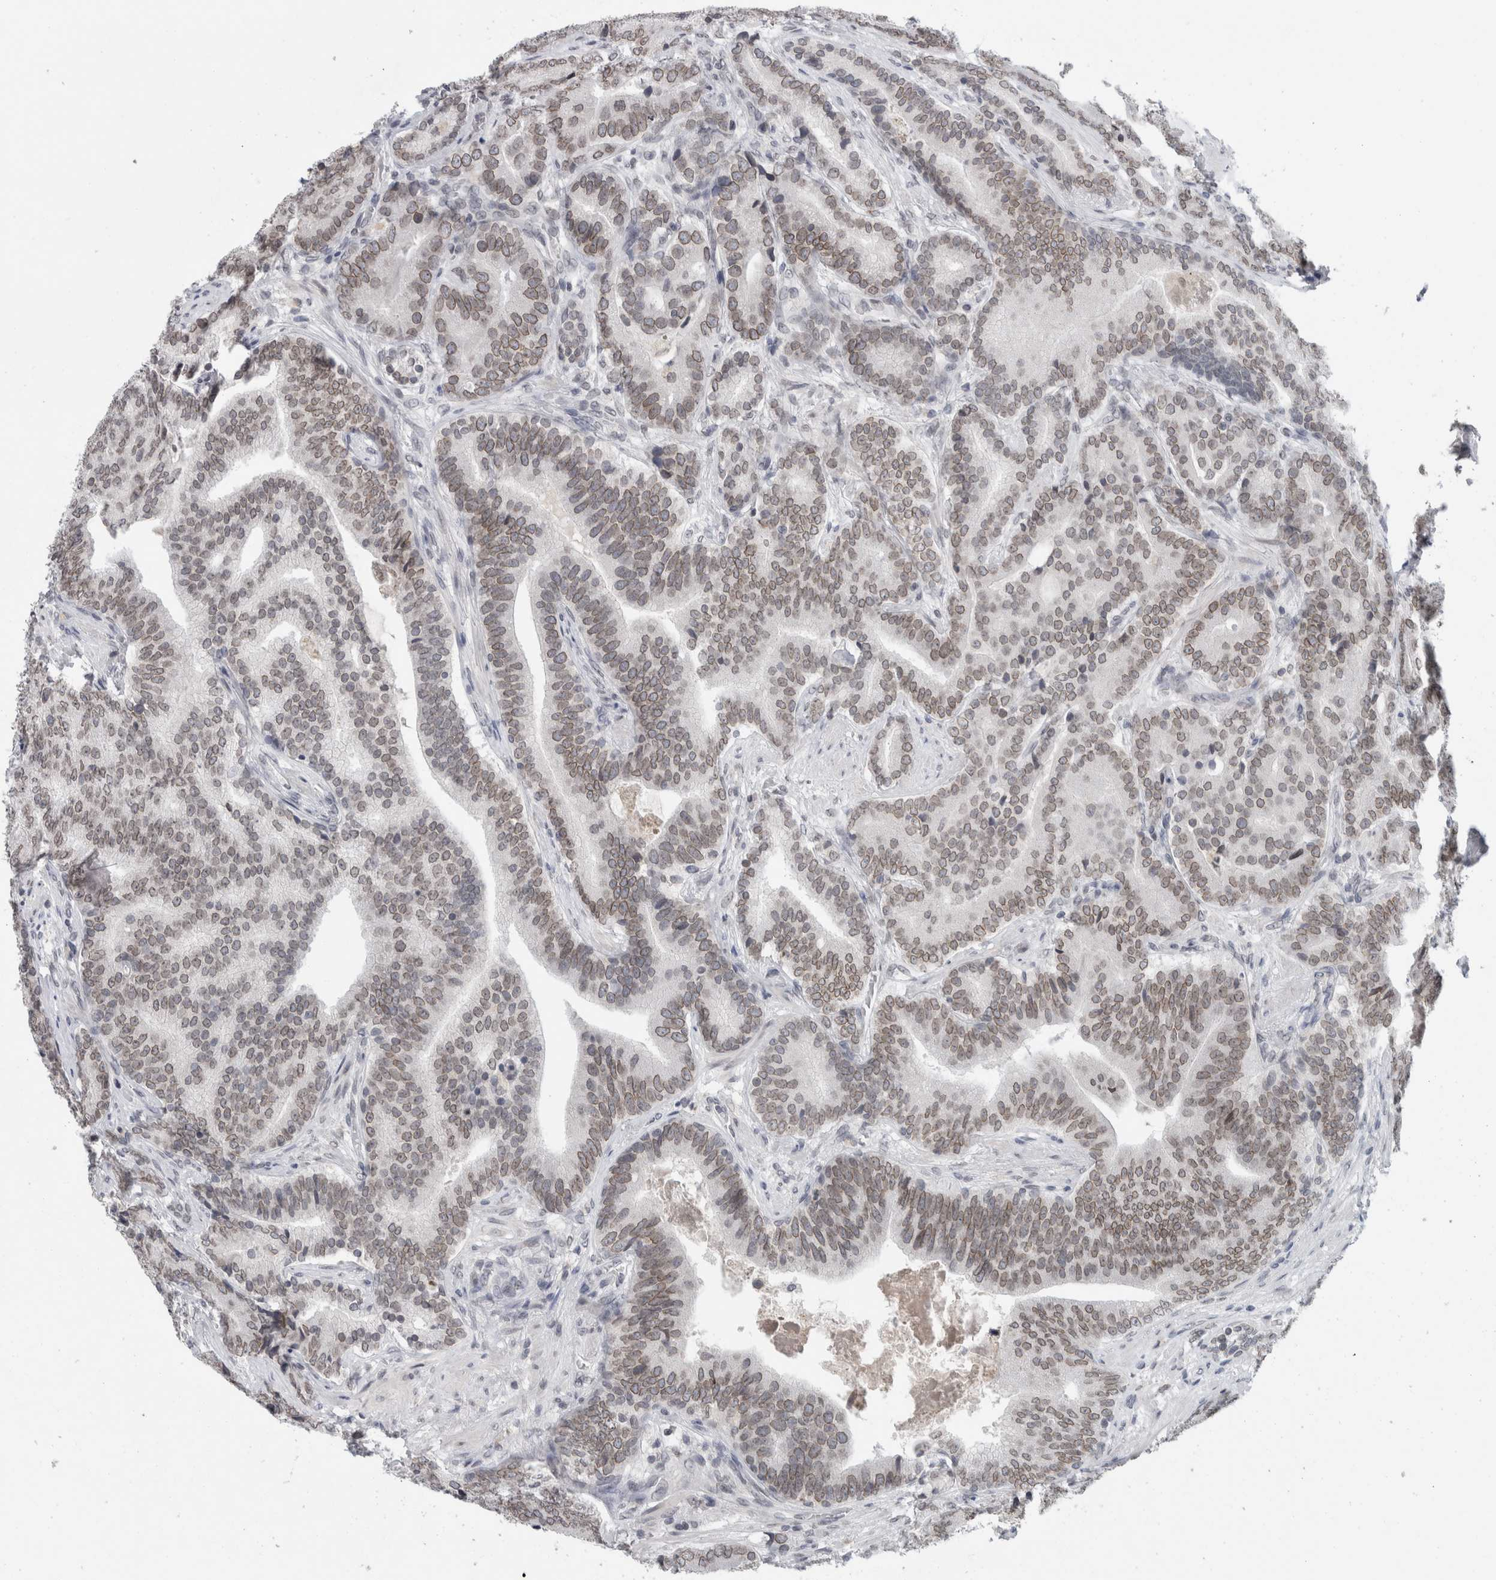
{"staining": {"intensity": "weak", "quantity": ">75%", "location": "cytoplasmic/membranous,nuclear"}, "tissue": "prostate cancer", "cell_type": "Tumor cells", "image_type": "cancer", "snomed": [{"axis": "morphology", "description": "Adenocarcinoma, High grade"}, {"axis": "topography", "description": "Prostate"}], "caption": "A high-resolution histopathology image shows IHC staining of prostate cancer (adenocarcinoma (high-grade)), which exhibits weak cytoplasmic/membranous and nuclear expression in approximately >75% of tumor cells.", "gene": "ZNF770", "patient": {"sex": "male", "age": 55}}